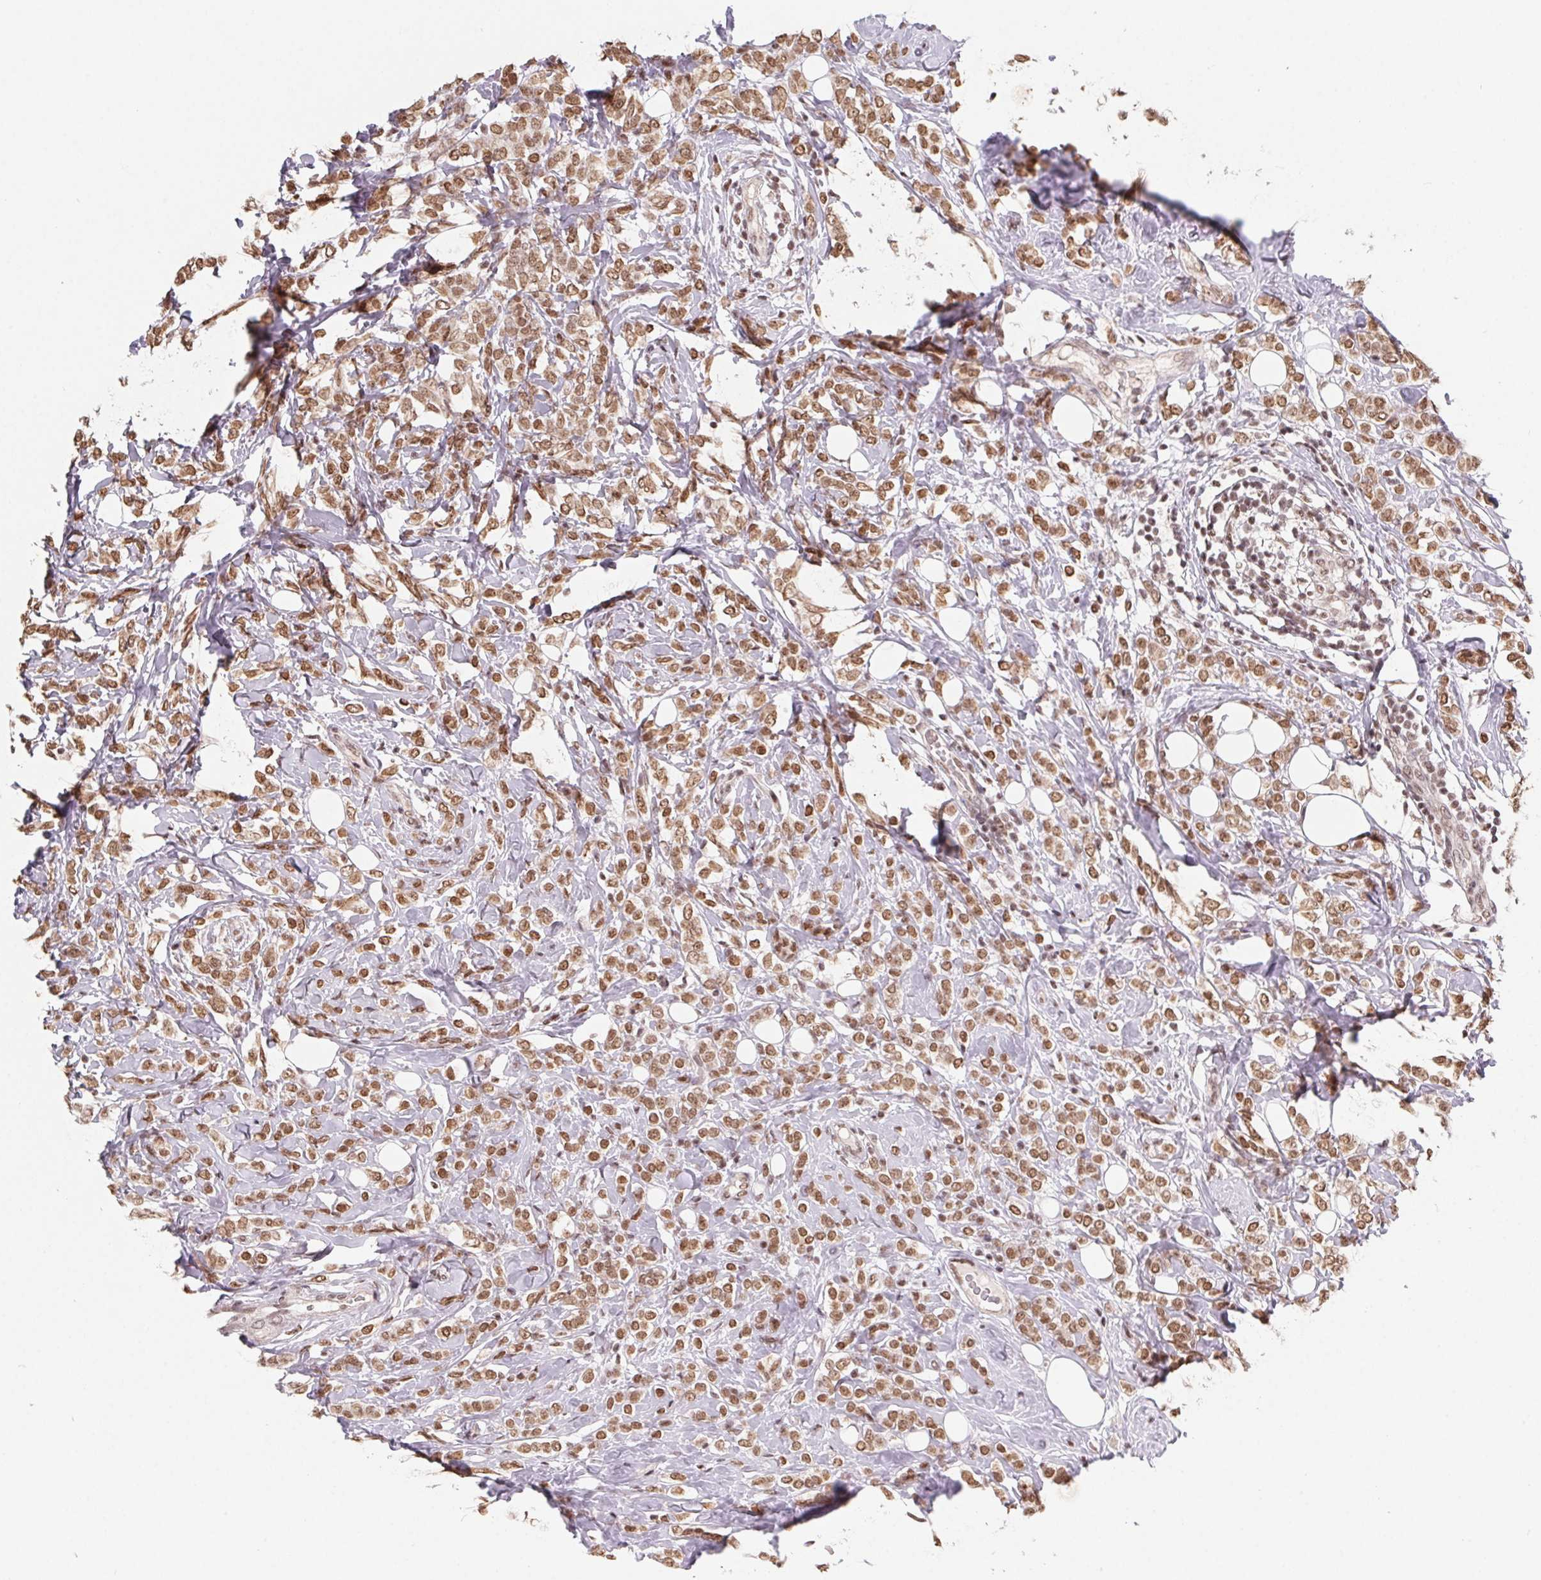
{"staining": {"intensity": "moderate", "quantity": ">75%", "location": "nuclear"}, "tissue": "breast cancer", "cell_type": "Tumor cells", "image_type": "cancer", "snomed": [{"axis": "morphology", "description": "Lobular carcinoma"}, {"axis": "topography", "description": "Breast"}], "caption": "Protein staining of lobular carcinoma (breast) tissue shows moderate nuclear staining in about >75% of tumor cells.", "gene": "TCERG1", "patient": {"sex": "female", "age": 49}}